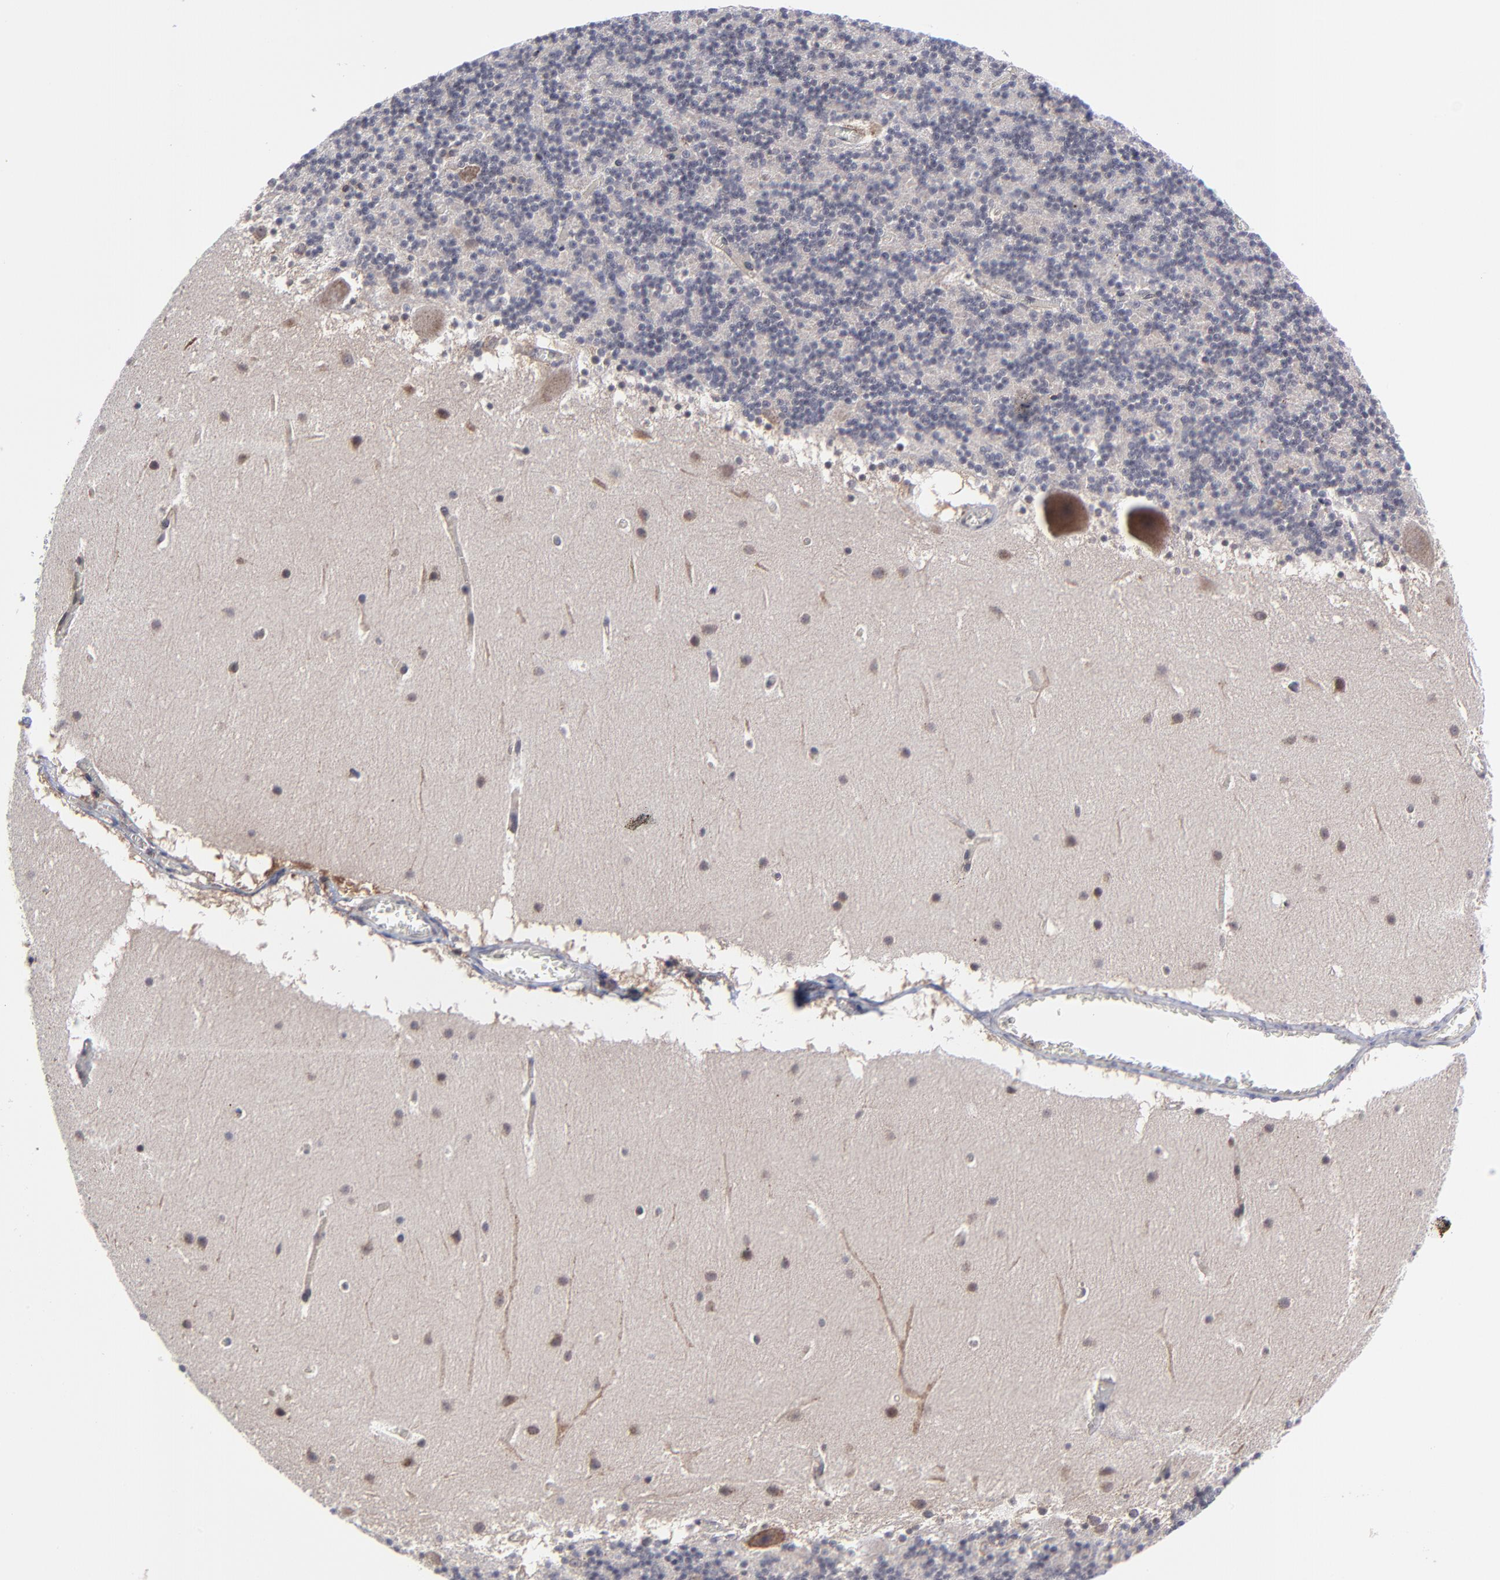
{"staining": {"intensity": "negative", "quantity": "none", "location": "none"}, "tissue": "cerebellum", "cell_type": "Cells in granular layer", "image_type": "normal", "snomed": [{"axis": "morphology", "description": "Normal tissue, NOS"}, {"axis": "topography", "description": "Cerebellum"}], "caption": "This histopathology image is of benign cerebellum stained with immunohistochemistry (IHC) to label a protein in brown with the nuclei are counter-stained blue. There is no expression in cells in granular layer. The staining is performed using DAB (3,3'-diaminobenzidine) brown chromogen with nuclei counter-stained in using hematoxylin.", "gene": "UBE2L6", "patient": {"sex": "male", "age": 45}}